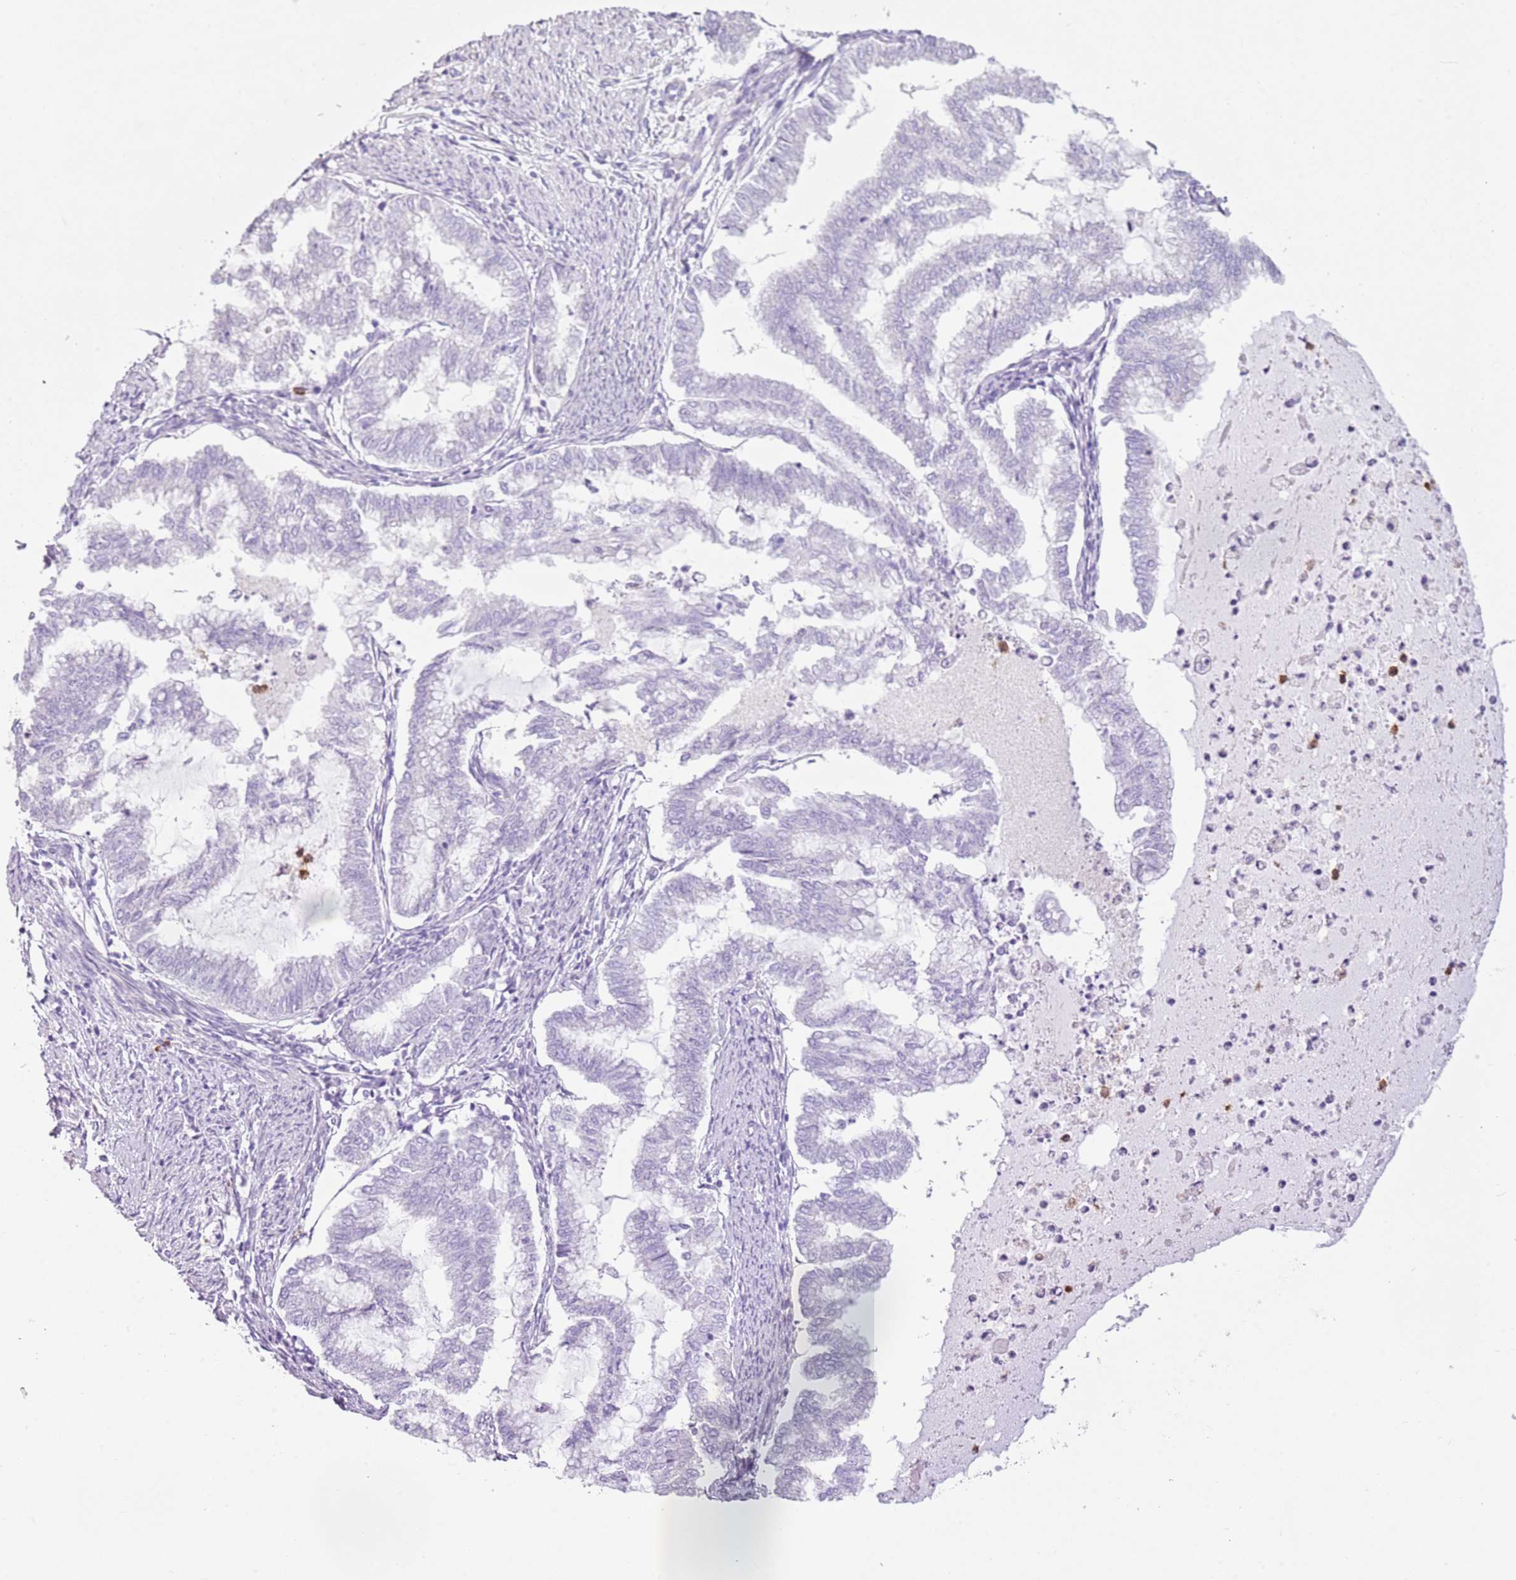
{"staining": {"intensity": "negative", "quantity": "none", "location": "none"}, "tissue": "endometrial cancer", "cell_type": "Tumor cells", "image_type": "cancer", "snomed": [{"axis": "morphology", "description": "Adenocarcinoma, NOS"}, {"axis": "topography", "description": "Endometrium"}], "caption": "Tumor cells are negative for brown protein staining in endometrial adenocarcinoma.", "gene": "CD177", "patient": {"sex": "female", "age": 79}}